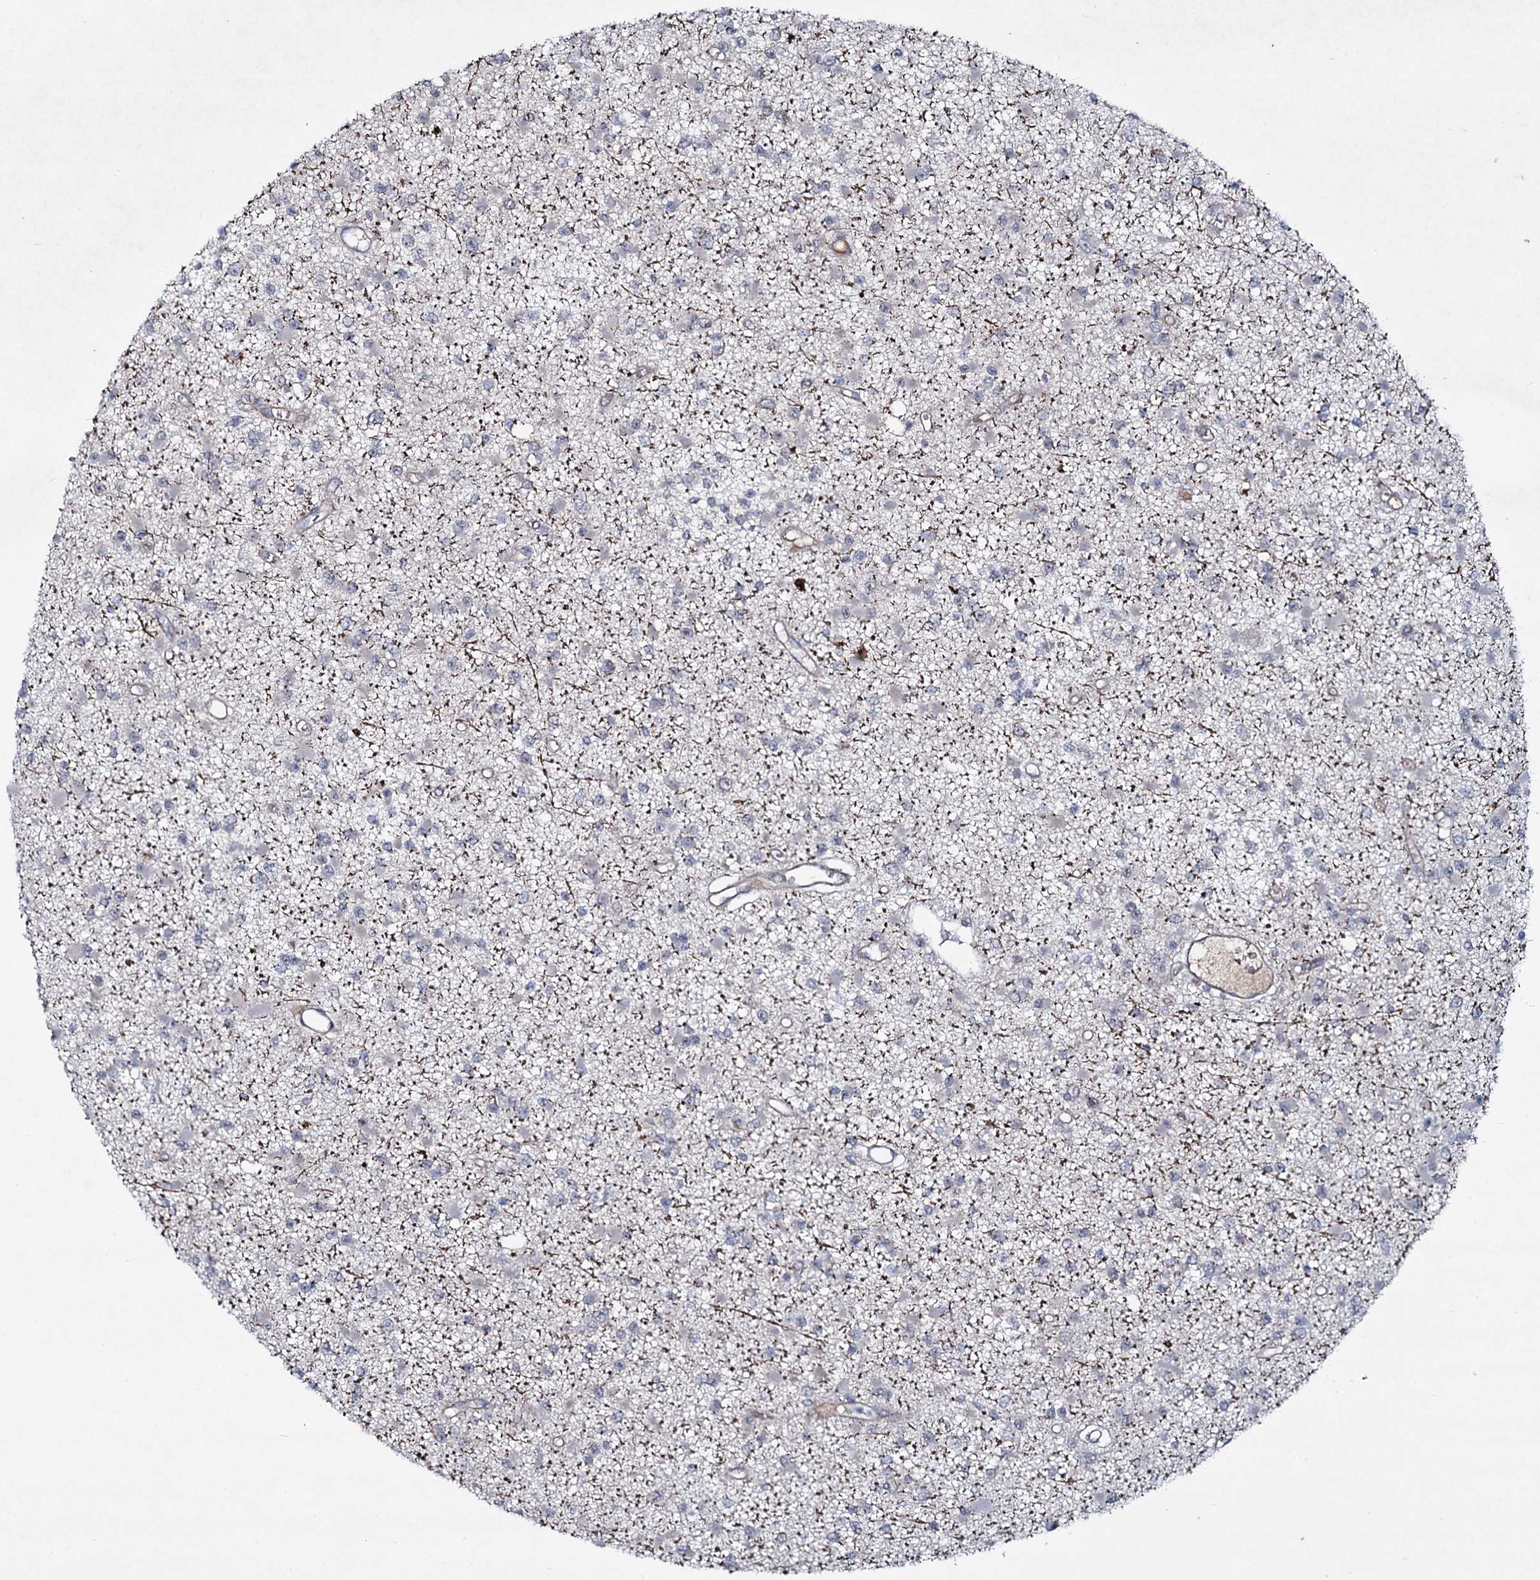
{"staining": {"intensity": "negative", "quantity": "none", "location": "none"}, "tissue": "glioma", "cell_type": "Tumor cells", "image_type": "cancer", "snomed": [{"axis": "morphology", "description": "Glioma, malignant, Low grade"}, {"axis": "topography", "description": "Brain"}], "caption": "Histopathology image shows no protein staining in tumor cells of glioma tissue.", "gene": "RNF6", "patient": {"sex": "female", "age": 22}}